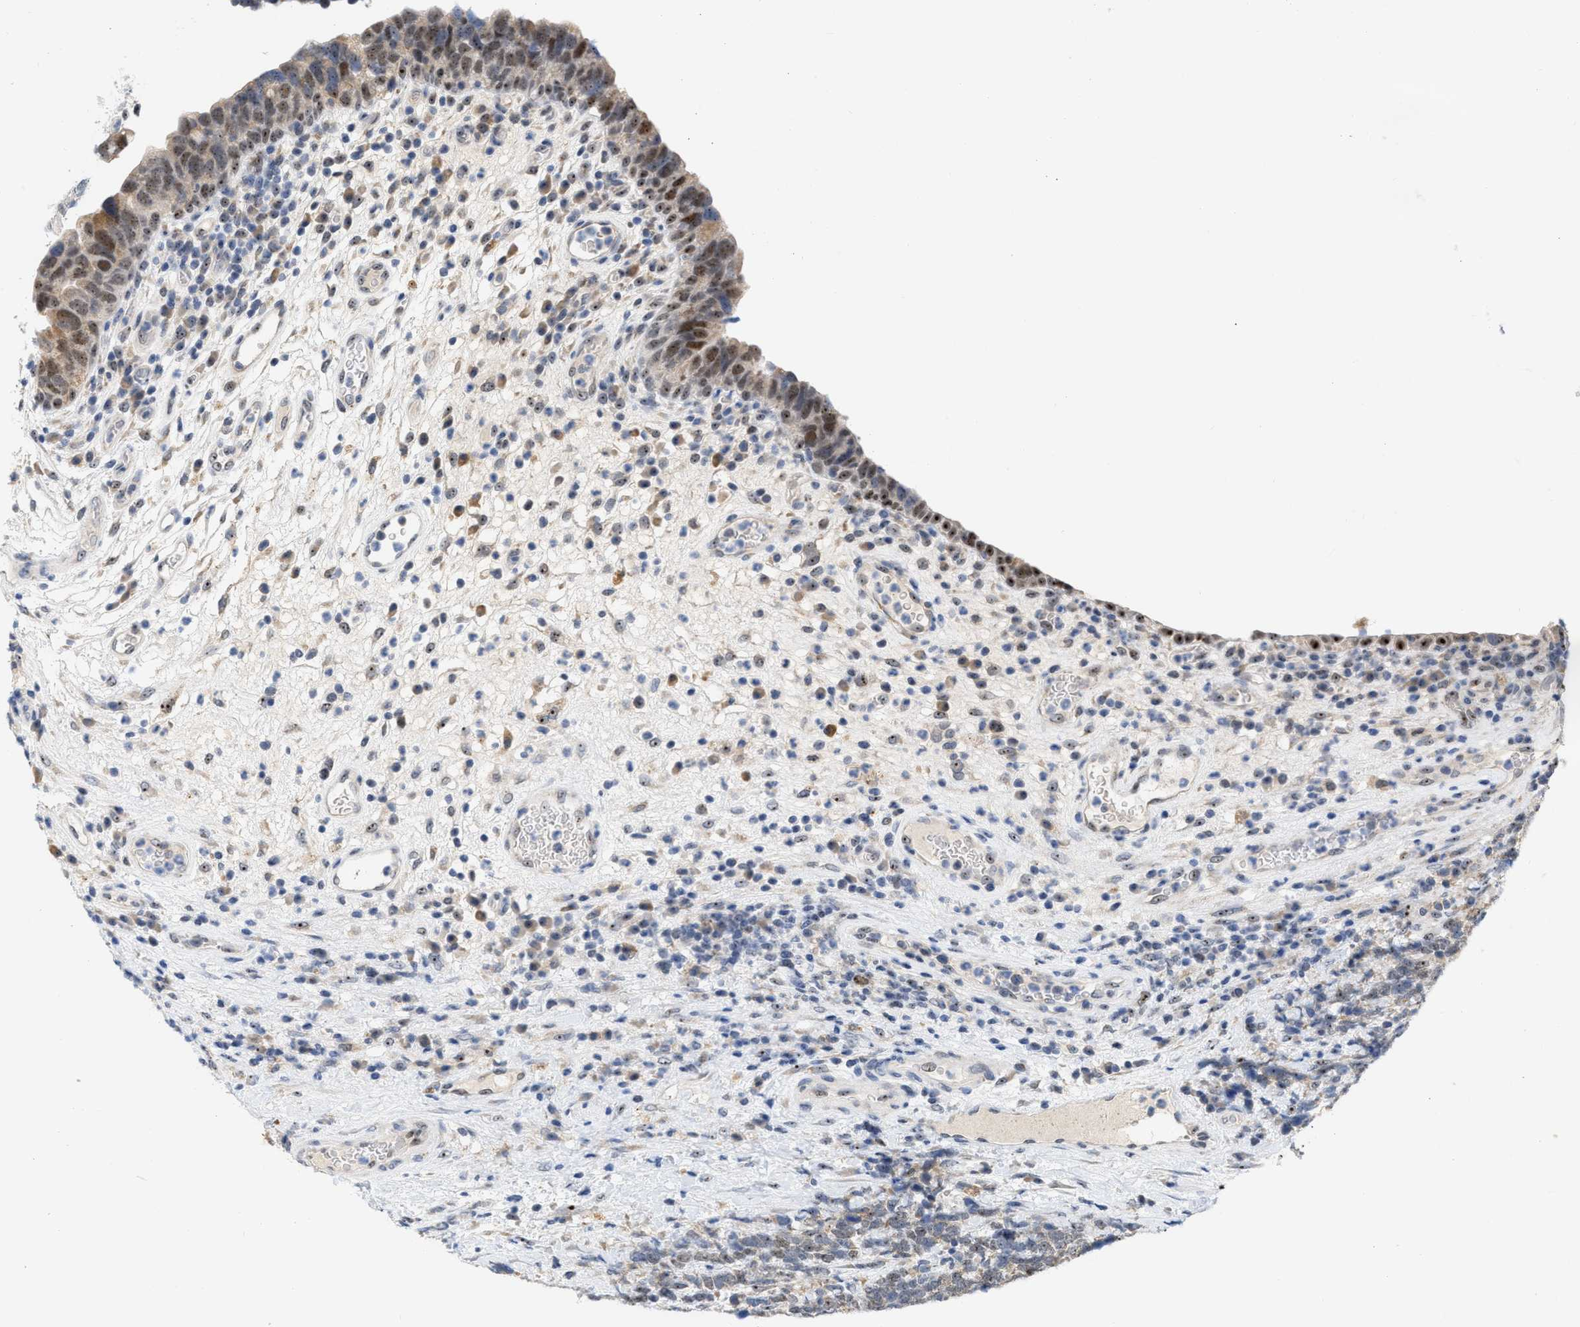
{"staining": {"intensity": "moderate", "quantity": "25%-75%", "location": "nuclear"}, "tissue": "urothelial cancer", "cell_type": "Tumor cells", "image_type": "cancer", "snomed": [{"axis": "morphology", "description": "Urothelial carcinoma, High grade"}, {"axis": "topography", "description": "Urinary bladder"}], "caption": "Protein analysis of urothelial cancer tissue reveals moderate nuclear expression in approximately 25%-75% of tumor cells.", "gene": "ELAC2", "patient": {"sex": "female", "age": 82}}